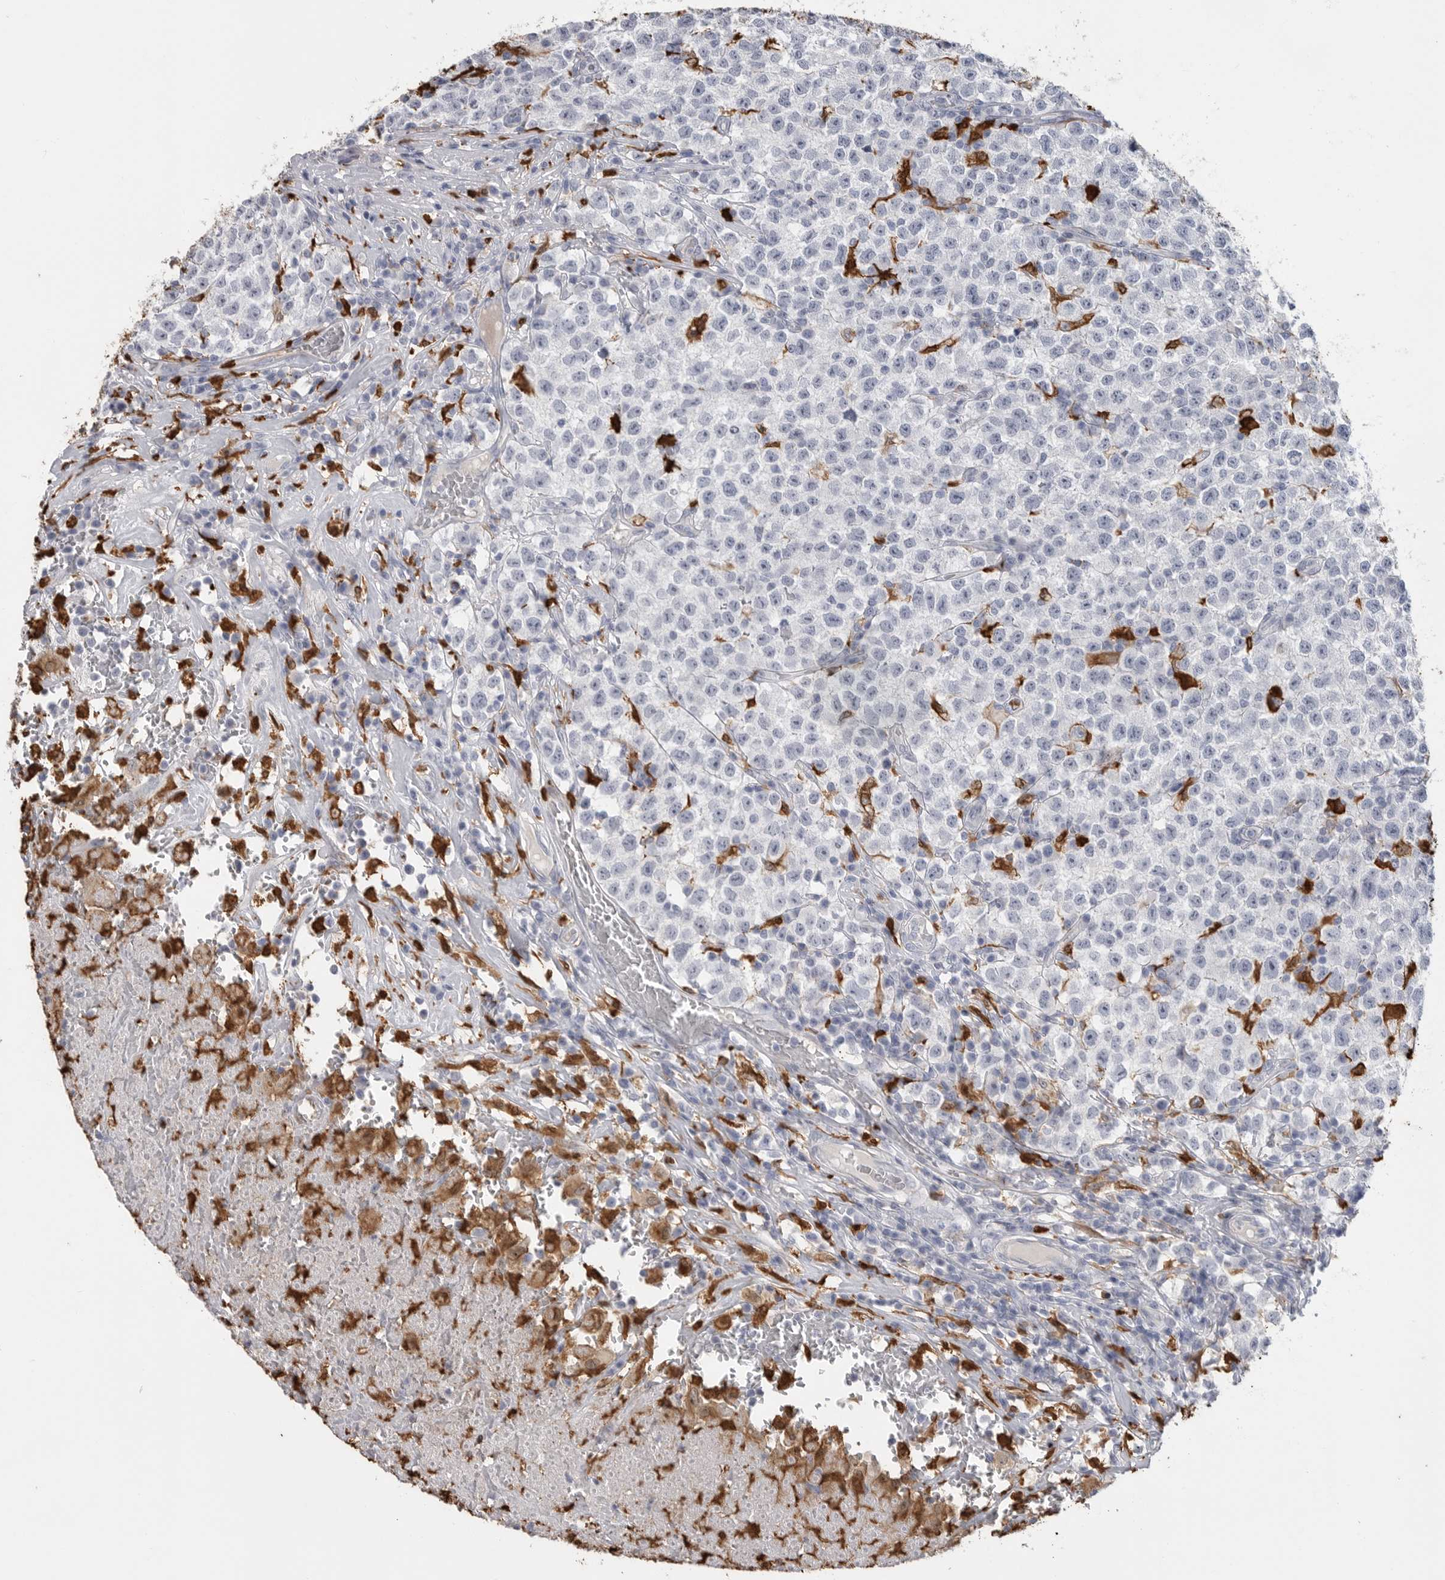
{"staining": {"intensity": "negative", "quantity": "none", "location": "none"}, "tissue": "testis cancer", "cell_type": "Tumor cells", "image_type": "cancer", "snomed": [{"axis": "morphology", "description": "Seminoma, NOS"}, {"axis": "topography", "description": "Testis"}], "caption": "Testis cancer (seminoma) stained for a protein using immunohistochemistry (IHC) shows no positivity tumor cells.", "gene": "CYB561D1", "patient": {"sex": "male", "age": 22}}